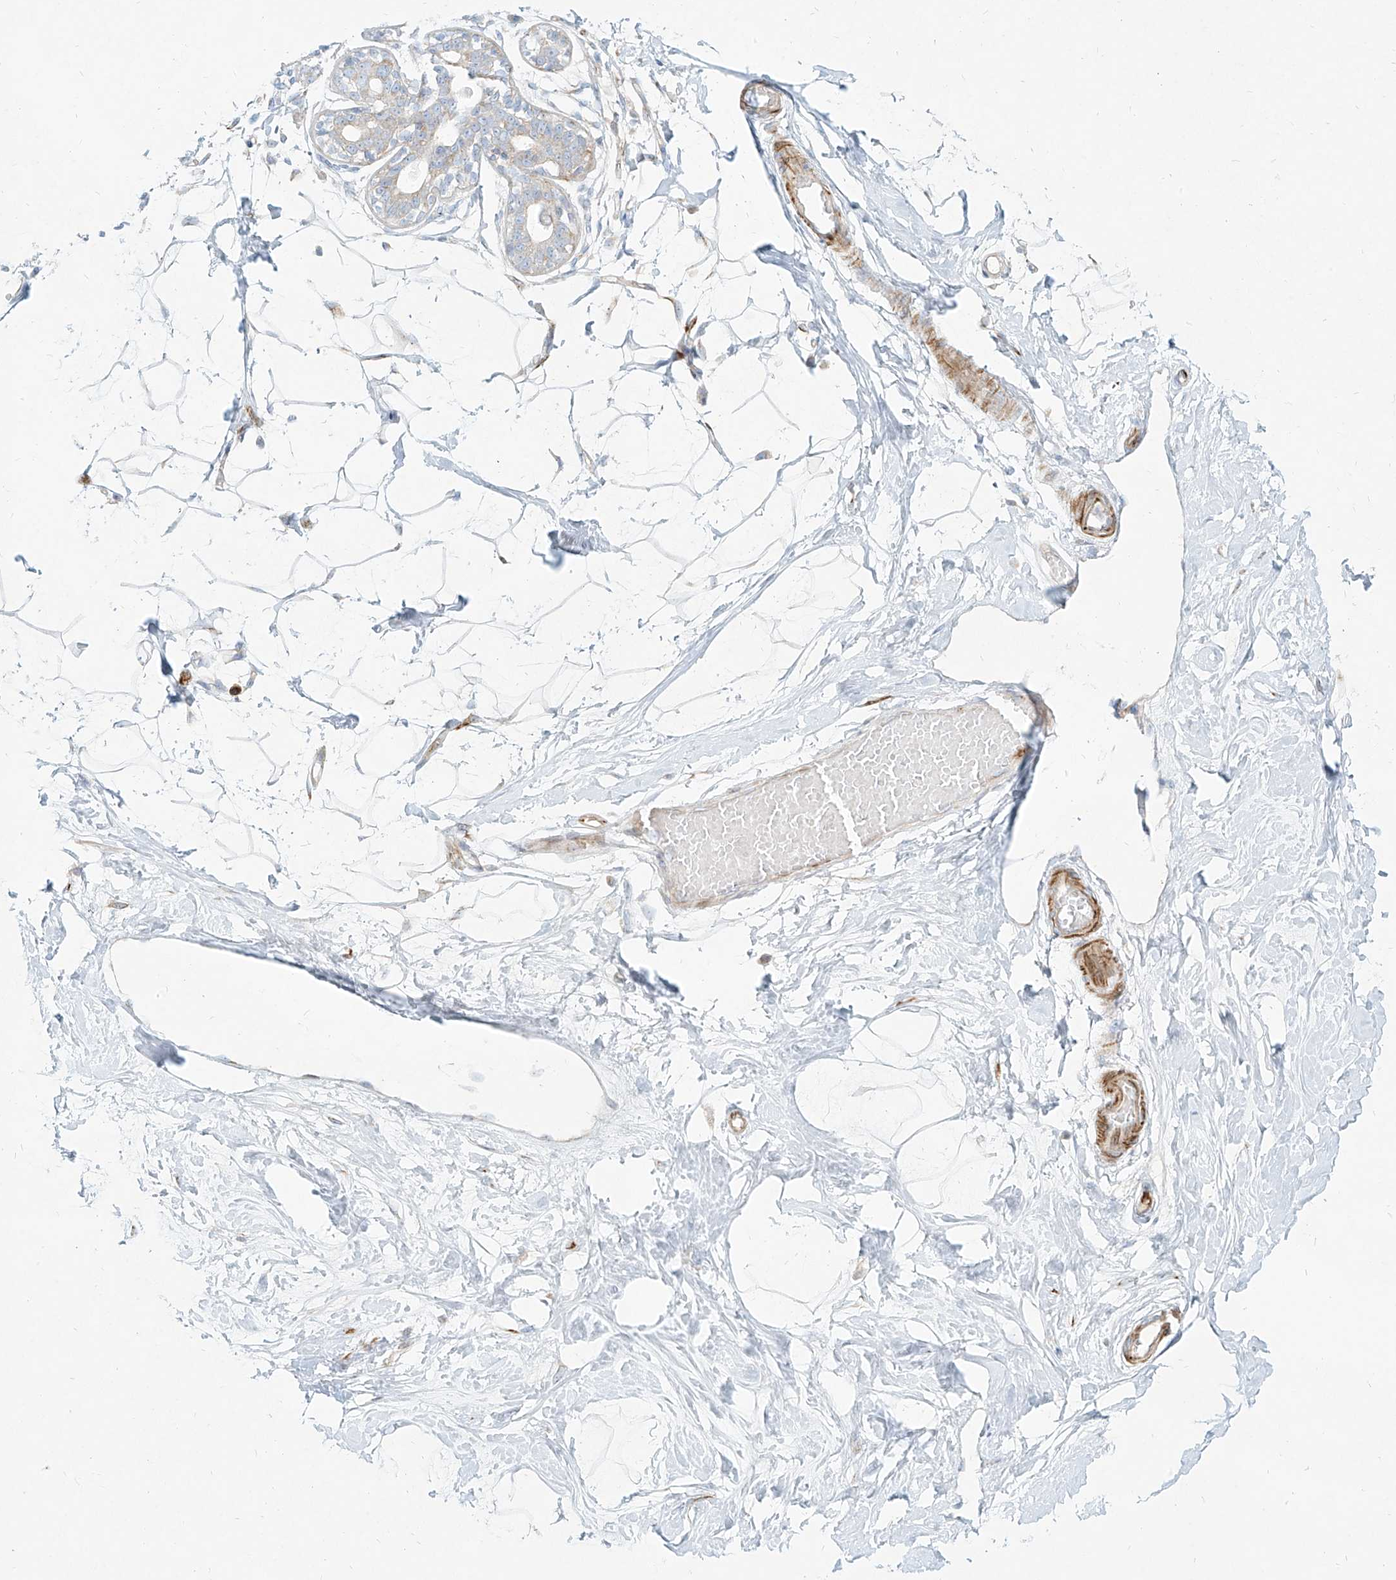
{"staining": {"intensity": "negative", "quantity": "none", "location": "none"}, "tissue": "breast", "cell_type": "Adipocytes", "image_type": "normal", "snomed": [{"axis": "morphology", "description": "Normal tissue, NOS"}, {"axis": "topography", "description": "Breast"}], "caption": "The image exhibits no significant expression in adipocytes of breast. Brightfield microscopy of immunohistochemistry stained with DAB (3,3'-diaminobenzidine) (brown) and hematoxylin (blue), captured at high magnification.", "gene": "MTX2", "patient": {"sex": "female", "age": 45}}